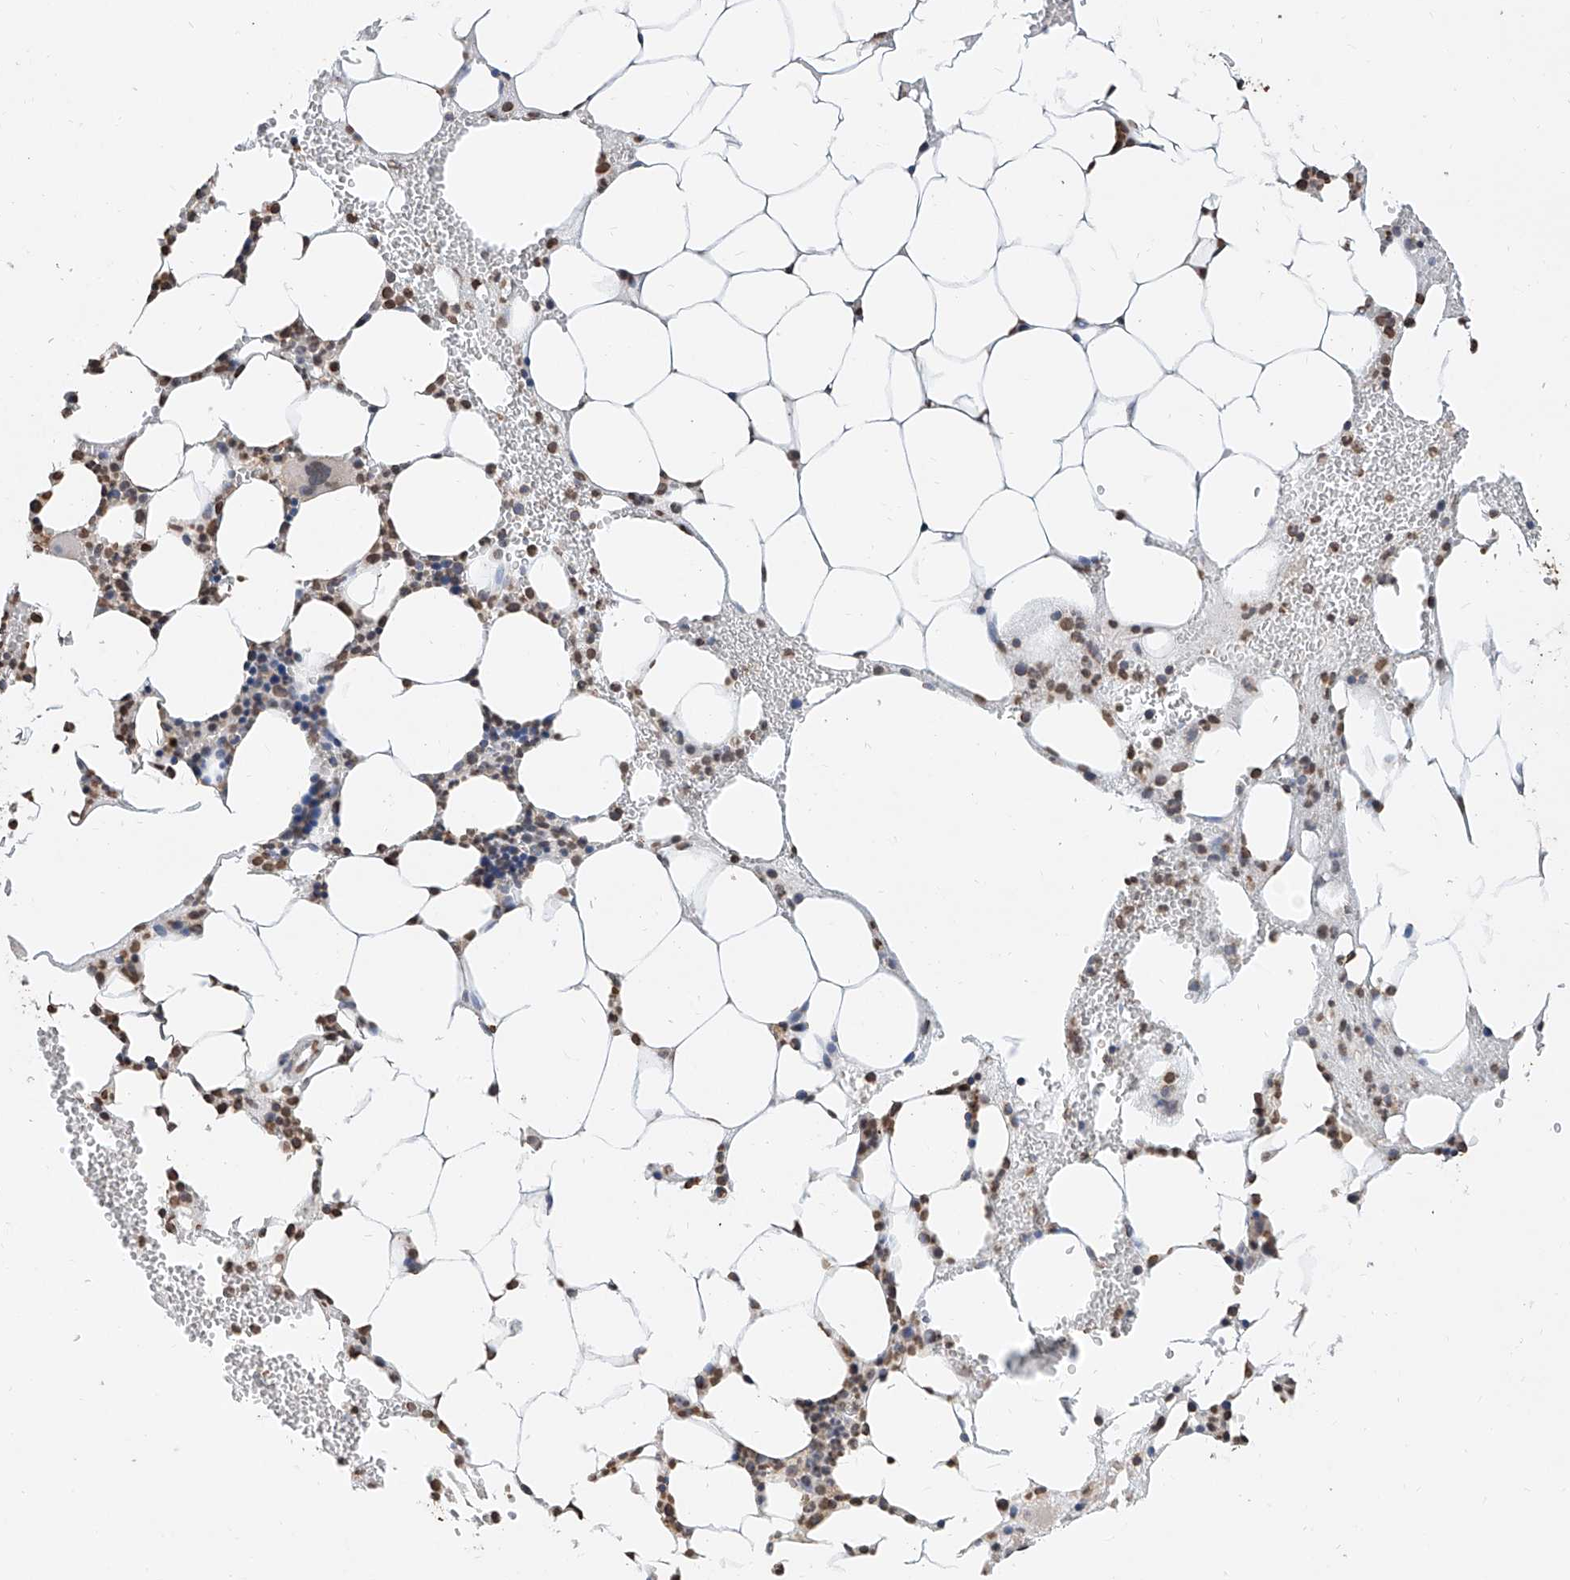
{"staining": {"intensity": "moderate", "quantity": "25%-75%", "location": "nuclear"}, "tissue": "bone marrow", "cell_type": "Hematopoietic cells", "image_type": "normal", "snomed": [{"axis": "morphology", "description": "Normal tissue, NOS"}, {"axis": "morphology", "description": "Inflammation, NOS"}, {"axis": "topography", "description": "Bone marrow"}], "caption": "This is a micrograph of IHC staining of benign bone marrow, which shows moderate expression in the nuclear of hematopoietic cells.", "gene": "RP9", "patient": {"sex": "female", "age": 78}}